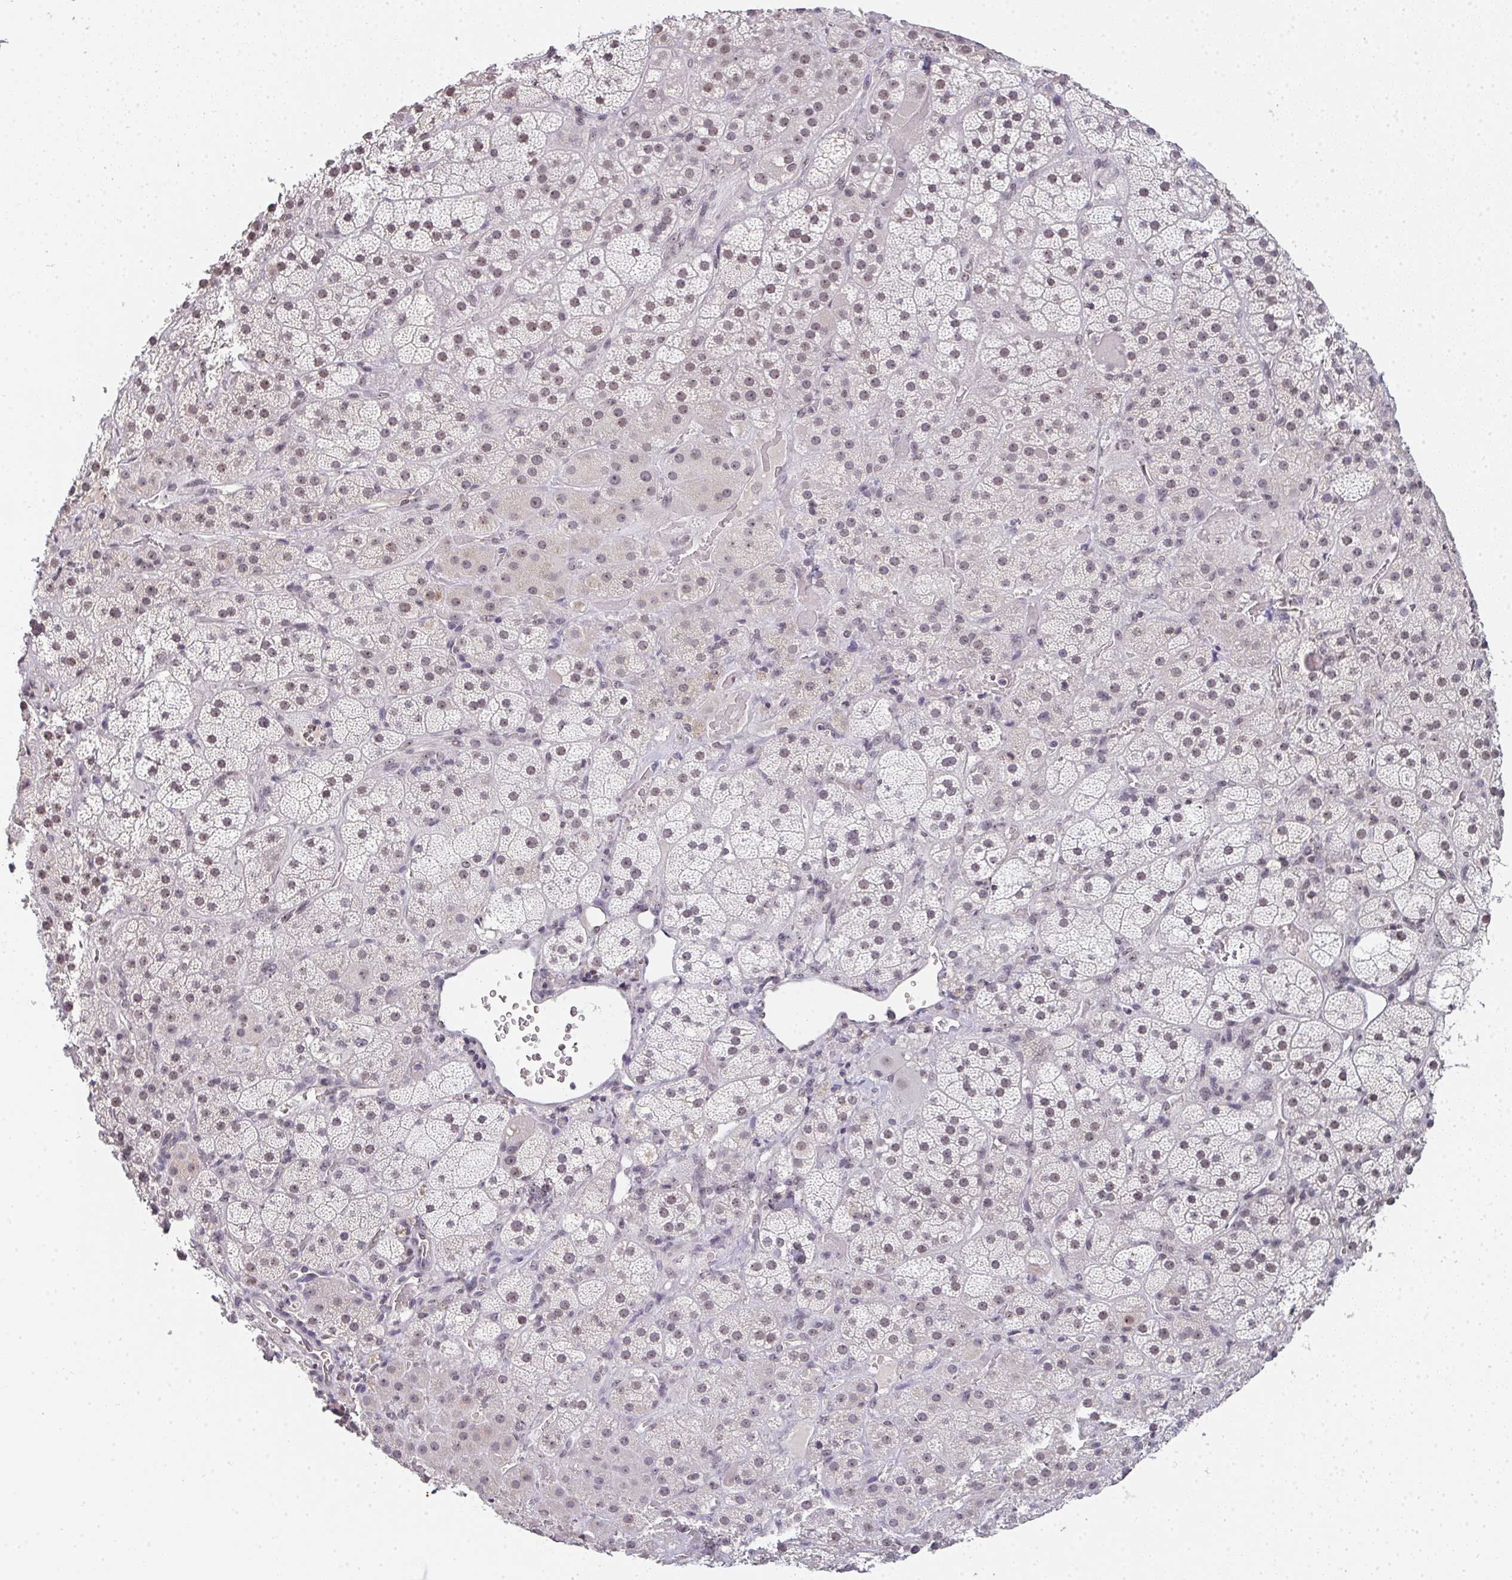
{"staining": {"intensity": "weak", "quantity": "25%-75%", "location": "nuclear"}, "tissue": "adrenal gland", "cell_type": "Glandular cells", "image_type": "normal", "snomed": [{"axis": "morphology", "description": "Normal tissue, NOS"}, {"axis": "topography", "description": "Adrenal gland"}], "caption": "Protein analysis of normal adrenal gland reveals weak nuclear staining in approximately 25%-75% of glandular cells.", "gene": "DKC1", "patient": {"sex": "male", "age": 57}}